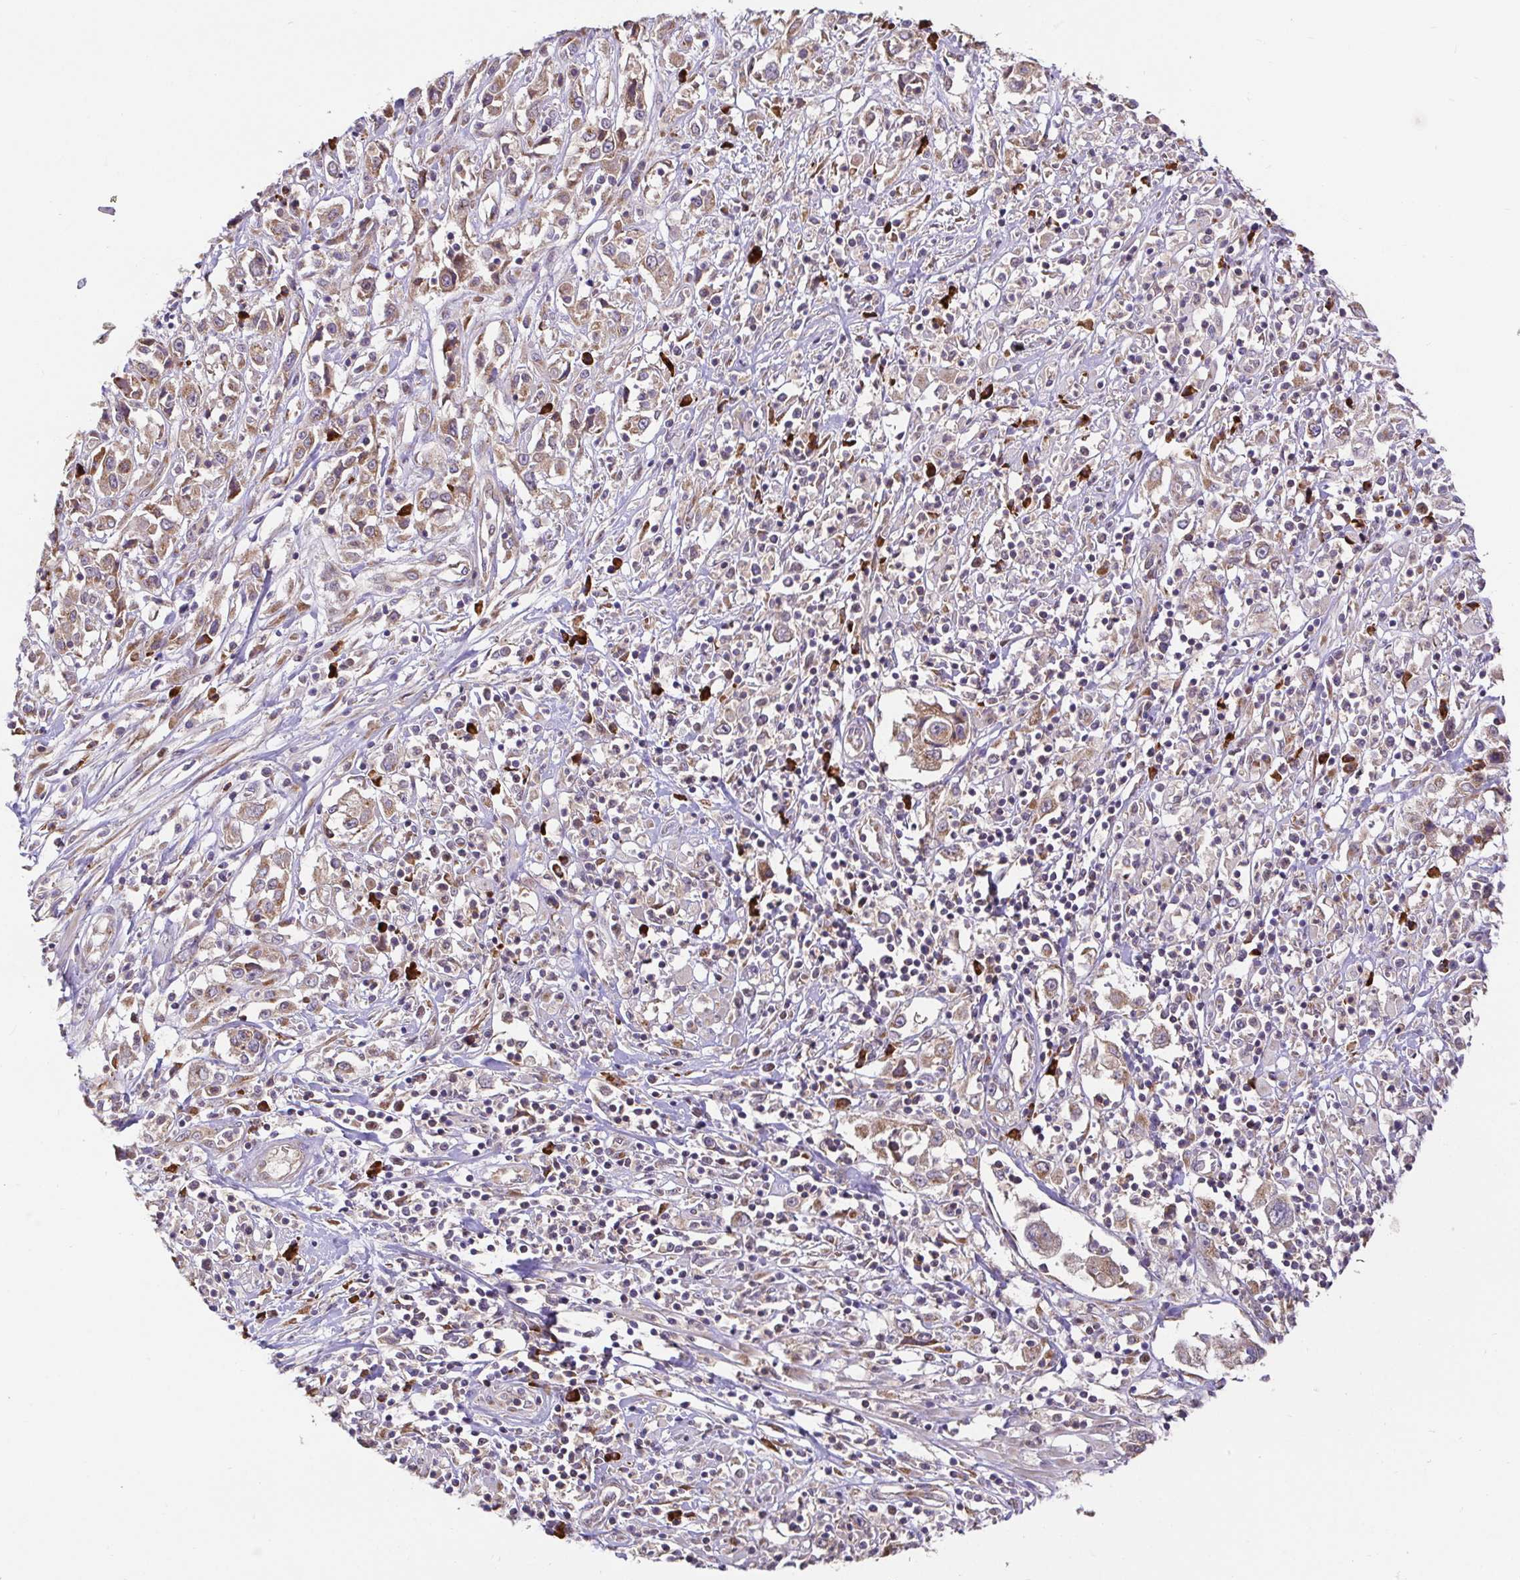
{"staining": {"intensity": "weak", "quantity": ">75%", "location": "cytoplasmic/membranous"}, "tissue": "cervical cancer", "cell_type": "Tumor cells", "image_type": "cancer", "snomed": [{"axis": "morphology", "description": "Adenocarcinoma, NOS"}, {"axis": "topography", "description": "Cervix"}], "caption": "Weak cytoplasmic/membranous positivity is identified in about >75% of tumor cells in cervical cancer. (Brightfield microscopy of DAB IHC at high magnification).", "gene": "ELP1", "patient": {"sex": "female", "age": 40}}